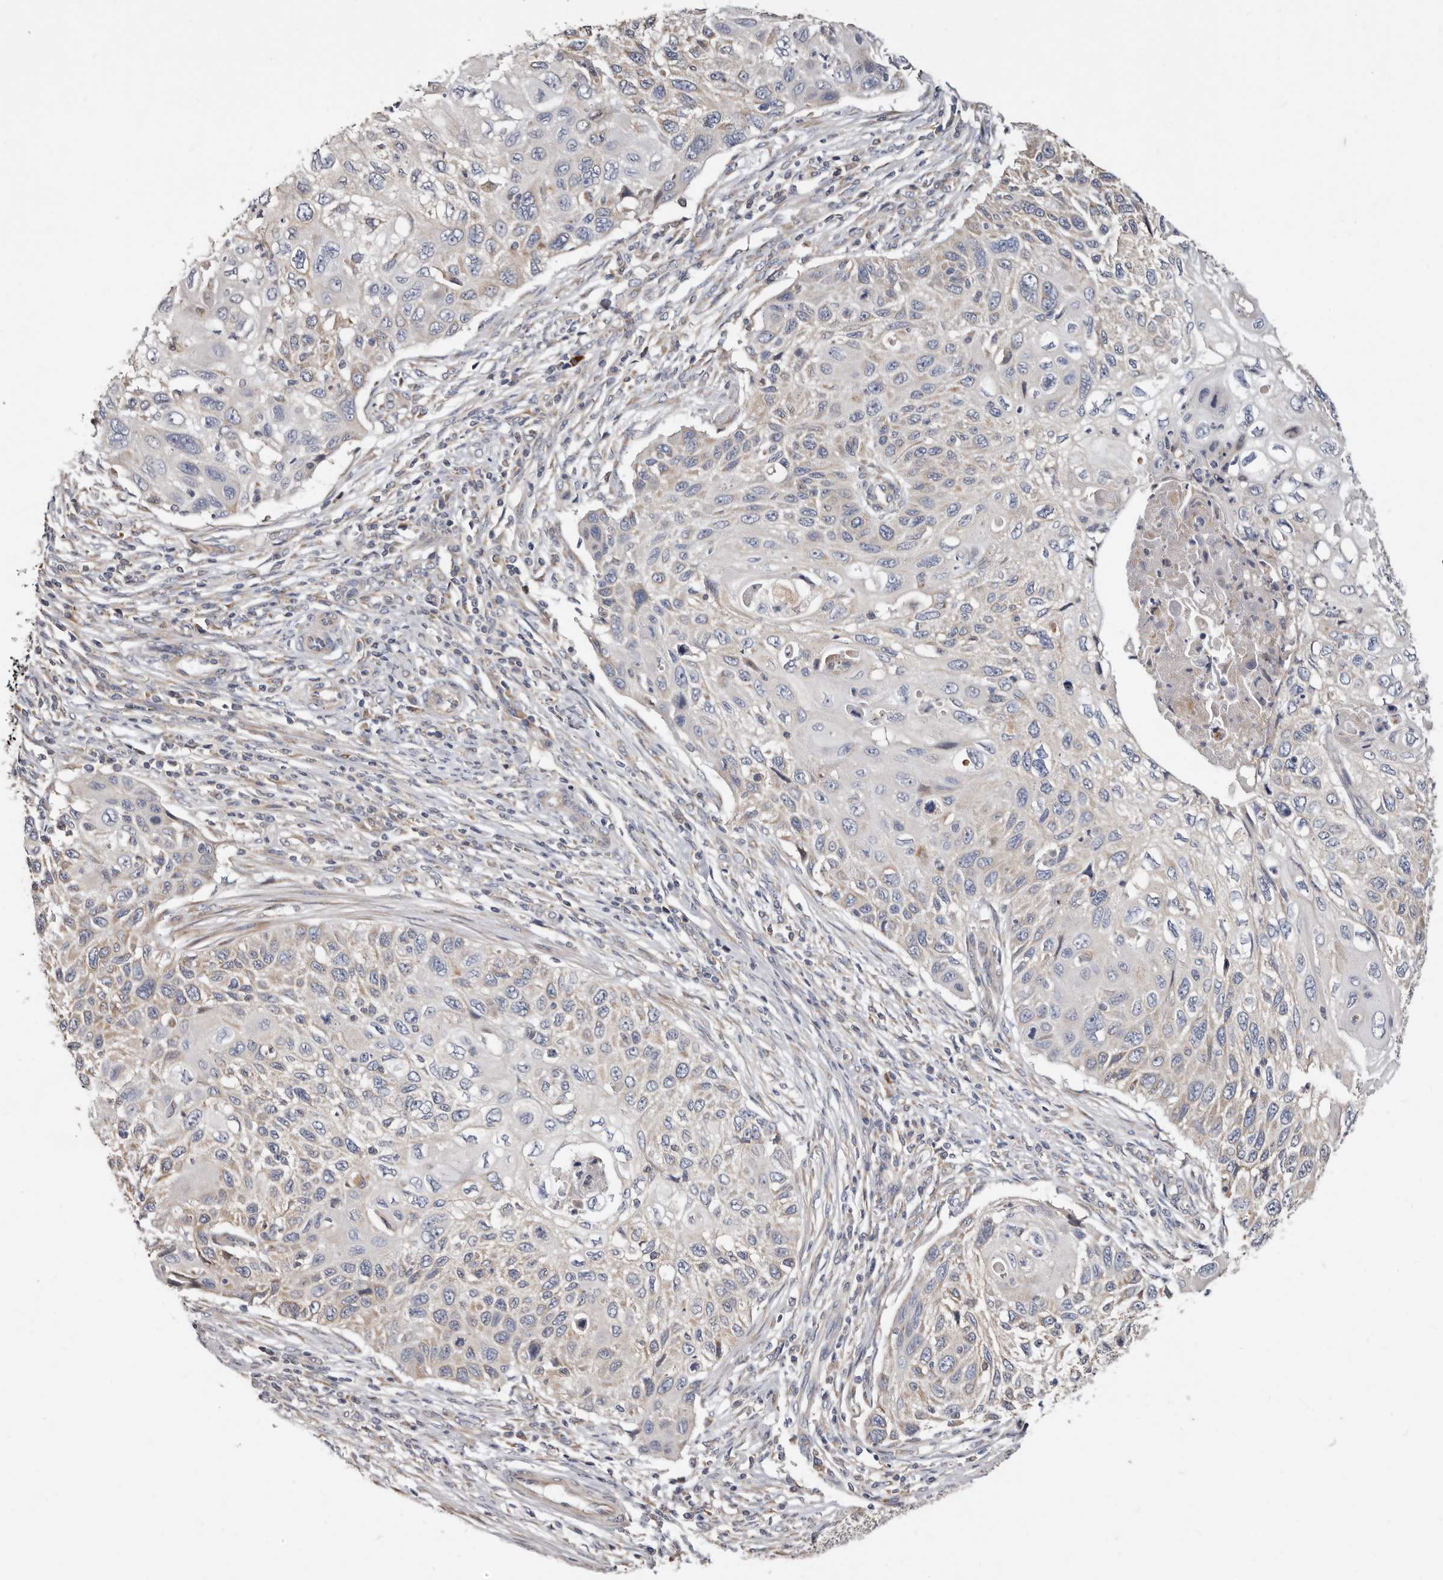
{"staining": {"intensity": "negative", "quantity": "none", "location": "none"}, "tissue": "cervical cancer", "cell_type": "Tumor cells", "image_type": "cancer", "snomed": [{"axis": "morphology", "description": "Squamous cell carcinoma, NOS"}, {"axis": "topography", "description": "Cervix"}], "caption": "Immunohistochemistry photomicrograph of cervical cancer stained for a protein (brown), which shows no positivity in tumor cells.", "gene": "ASIC5", "patient": {"sex": "female", "age": 70}}